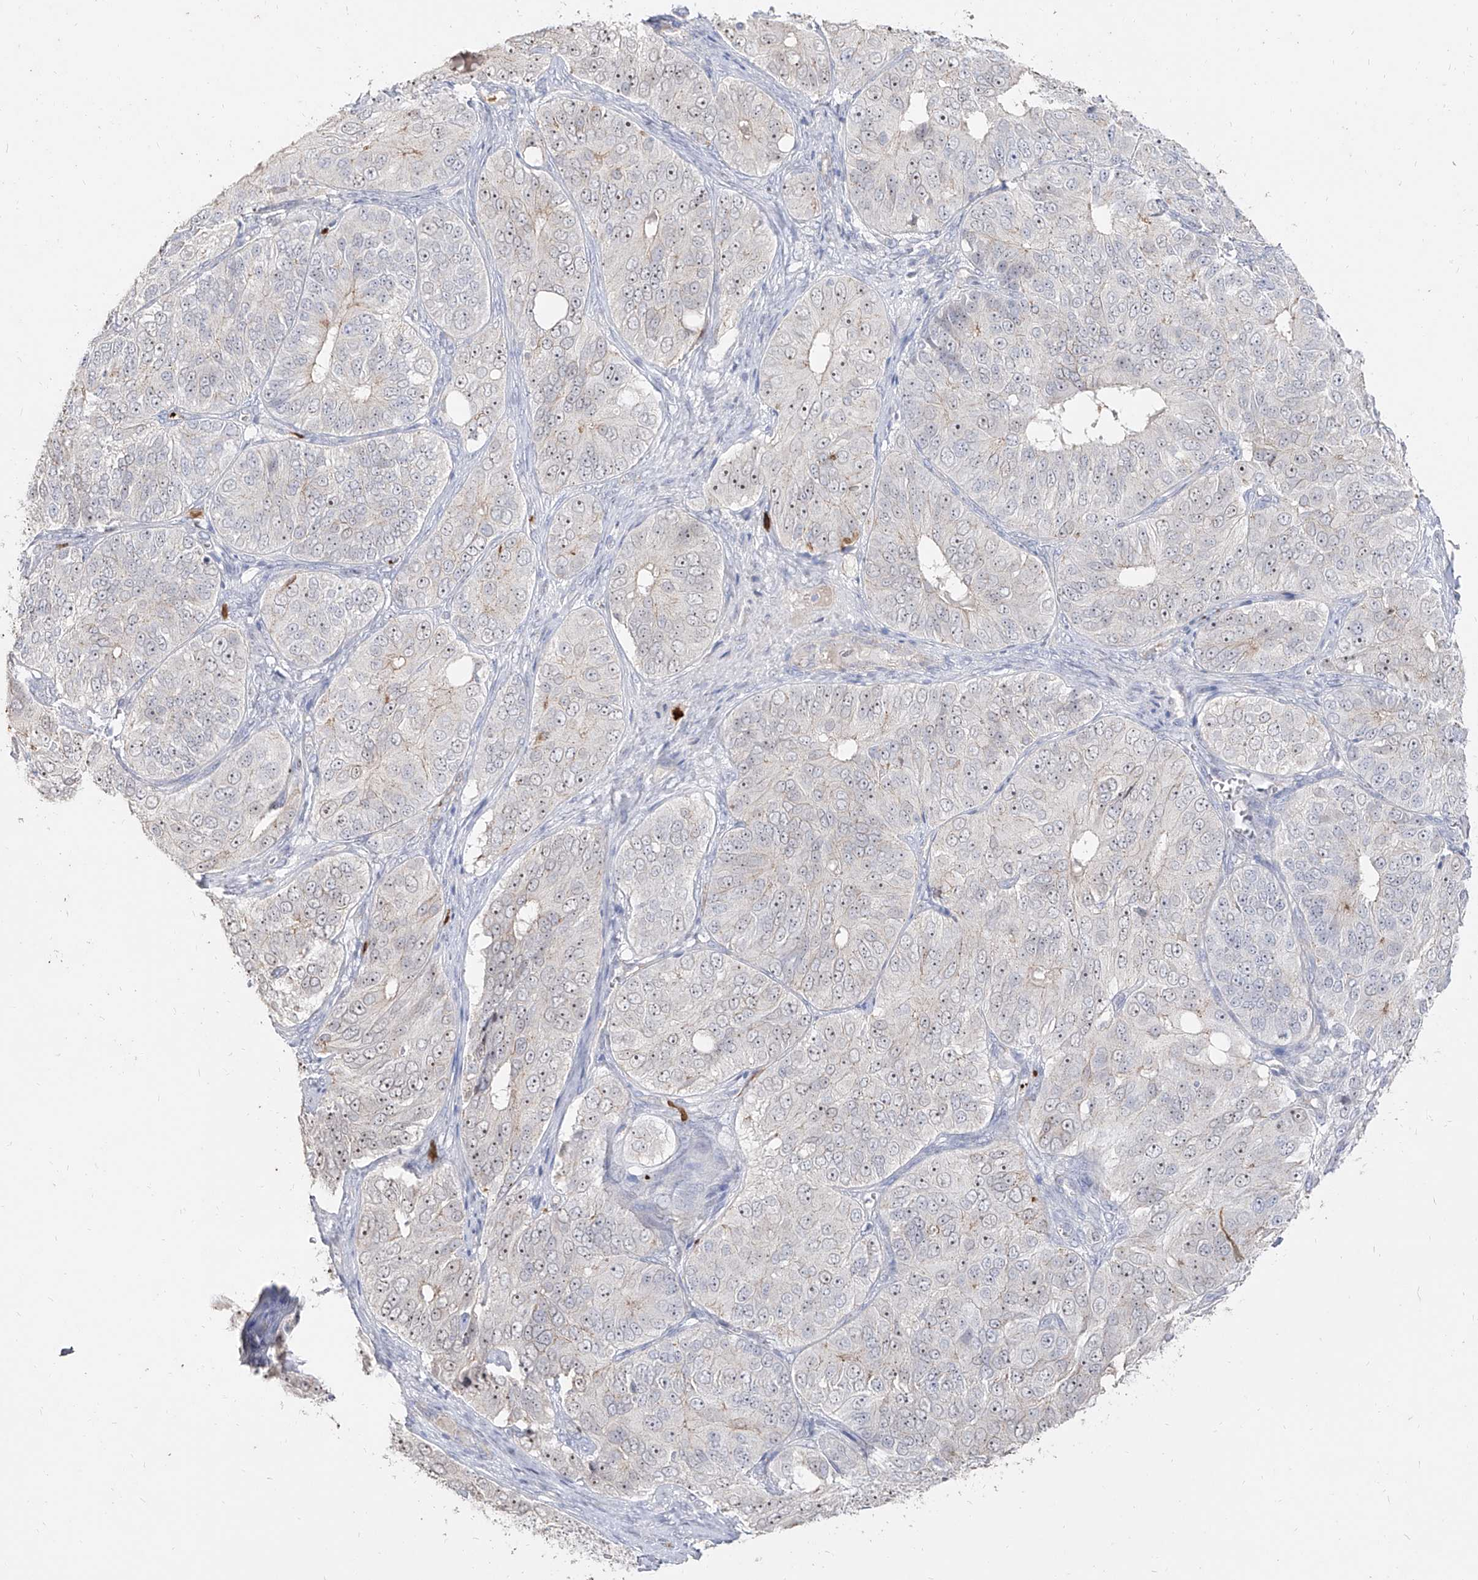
{"staining": {"intensity": "negative", "quantity": "none", "location": "none"}, "tissue": "ovarian cancer", "cell_type": "Tumor cells", "image_type": "cancer", "snomed": [{"axis": "morphology", "description": "Carcinoma, endometroid"}, {"axis": "topography", "description": "Ovary"}], "caption": "Ovarian cancer (endometroid carcinoma) stained for a protein using IHC demonstrates no staining tumor cells.", "gene": "ZNF227", "patient": {"sex": "female", "age": 51}}